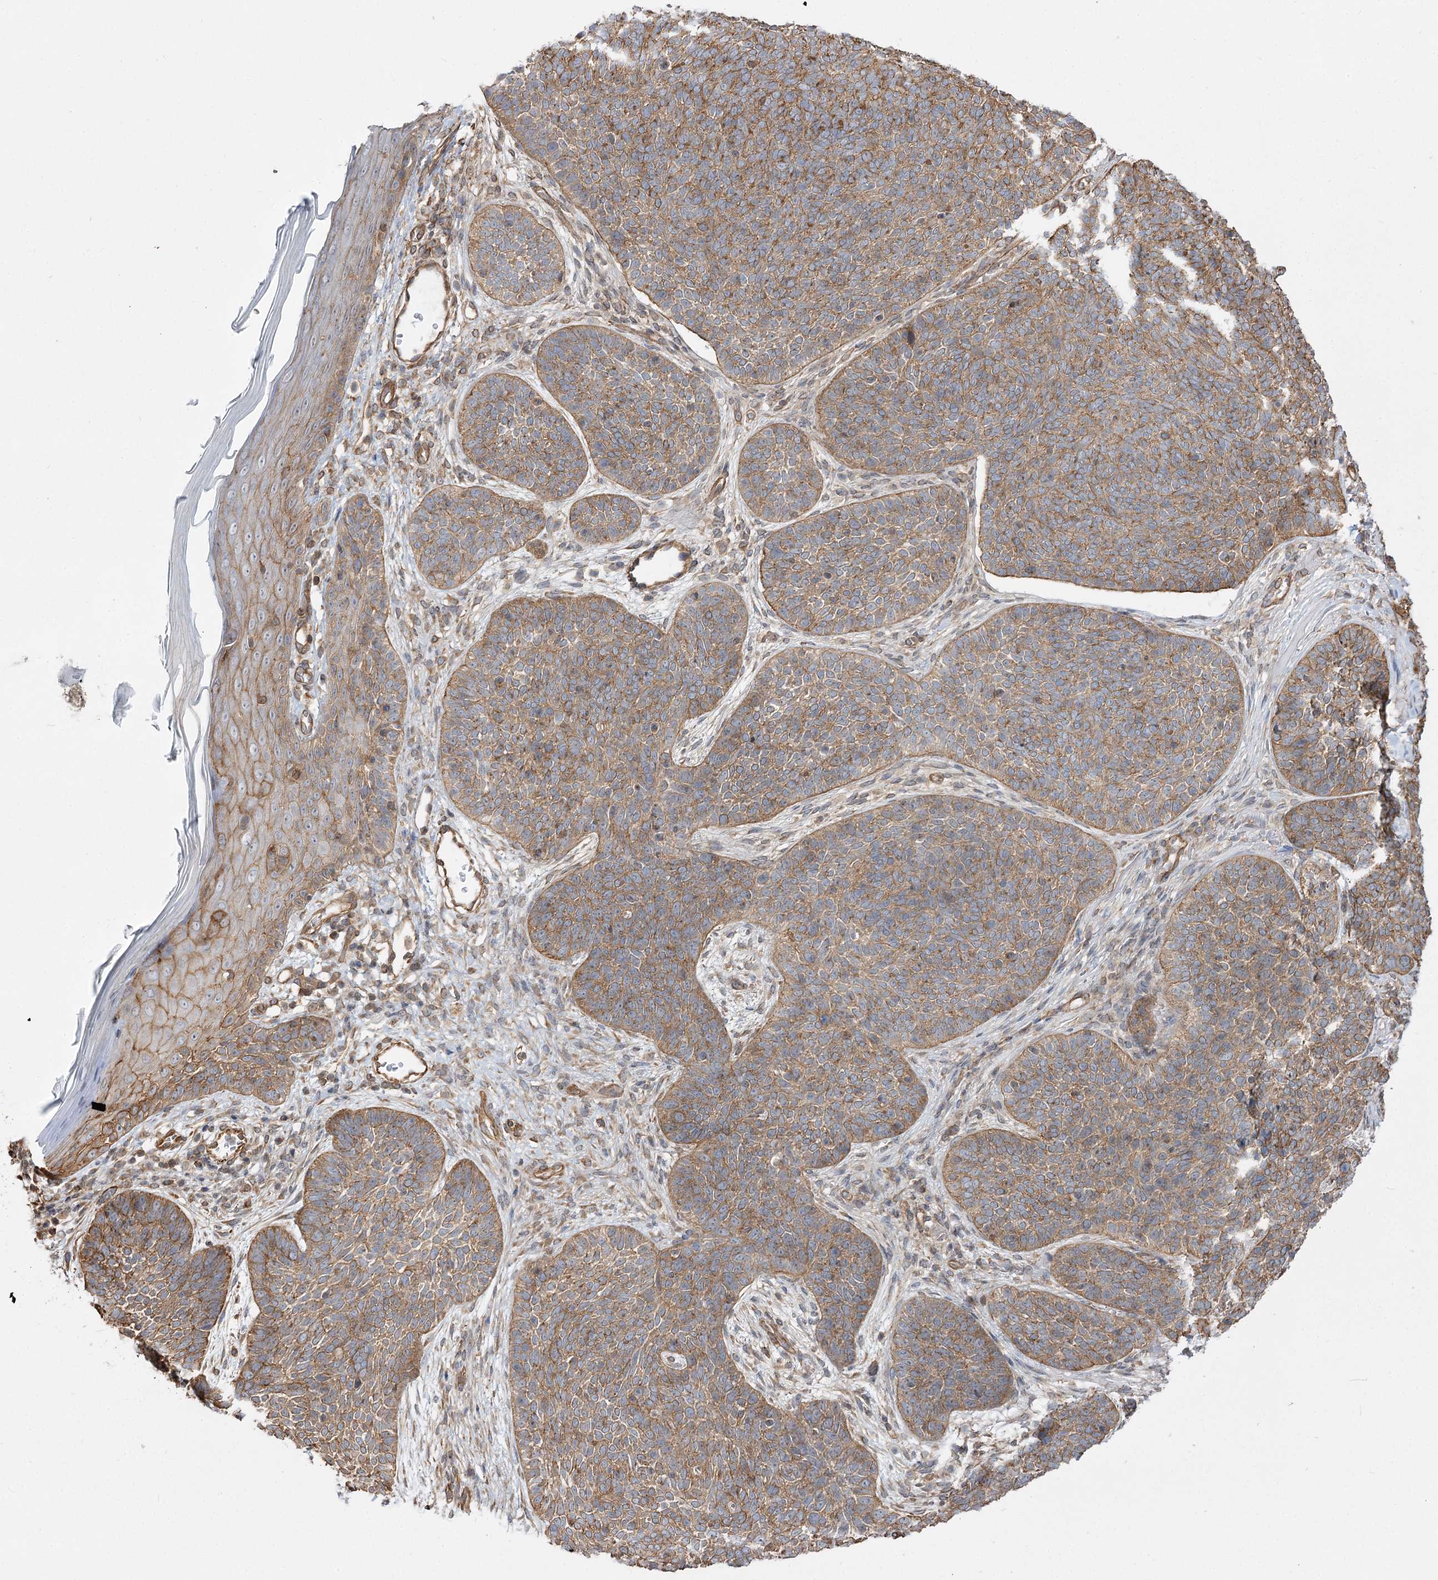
{"staining": {"intensity": "moderate", "quantity": ">75%", "location": "cytoplasmic/membranous"}, "tissue": "skin cancer", "cell_type": "Tumor cells", "image_type": "cancer", "snomed": [{"axis": "morphology", "description": "Basal cell carcinoma"}, {"axis": "topography", "description": "Skin"}], "caption": "Human basal cell carcinoma (skin) stained with a protein marker shows moderate staining in tumor cells.", "gene": "SH3BP5L", "patient": {"sex": "male", "age": 85}}